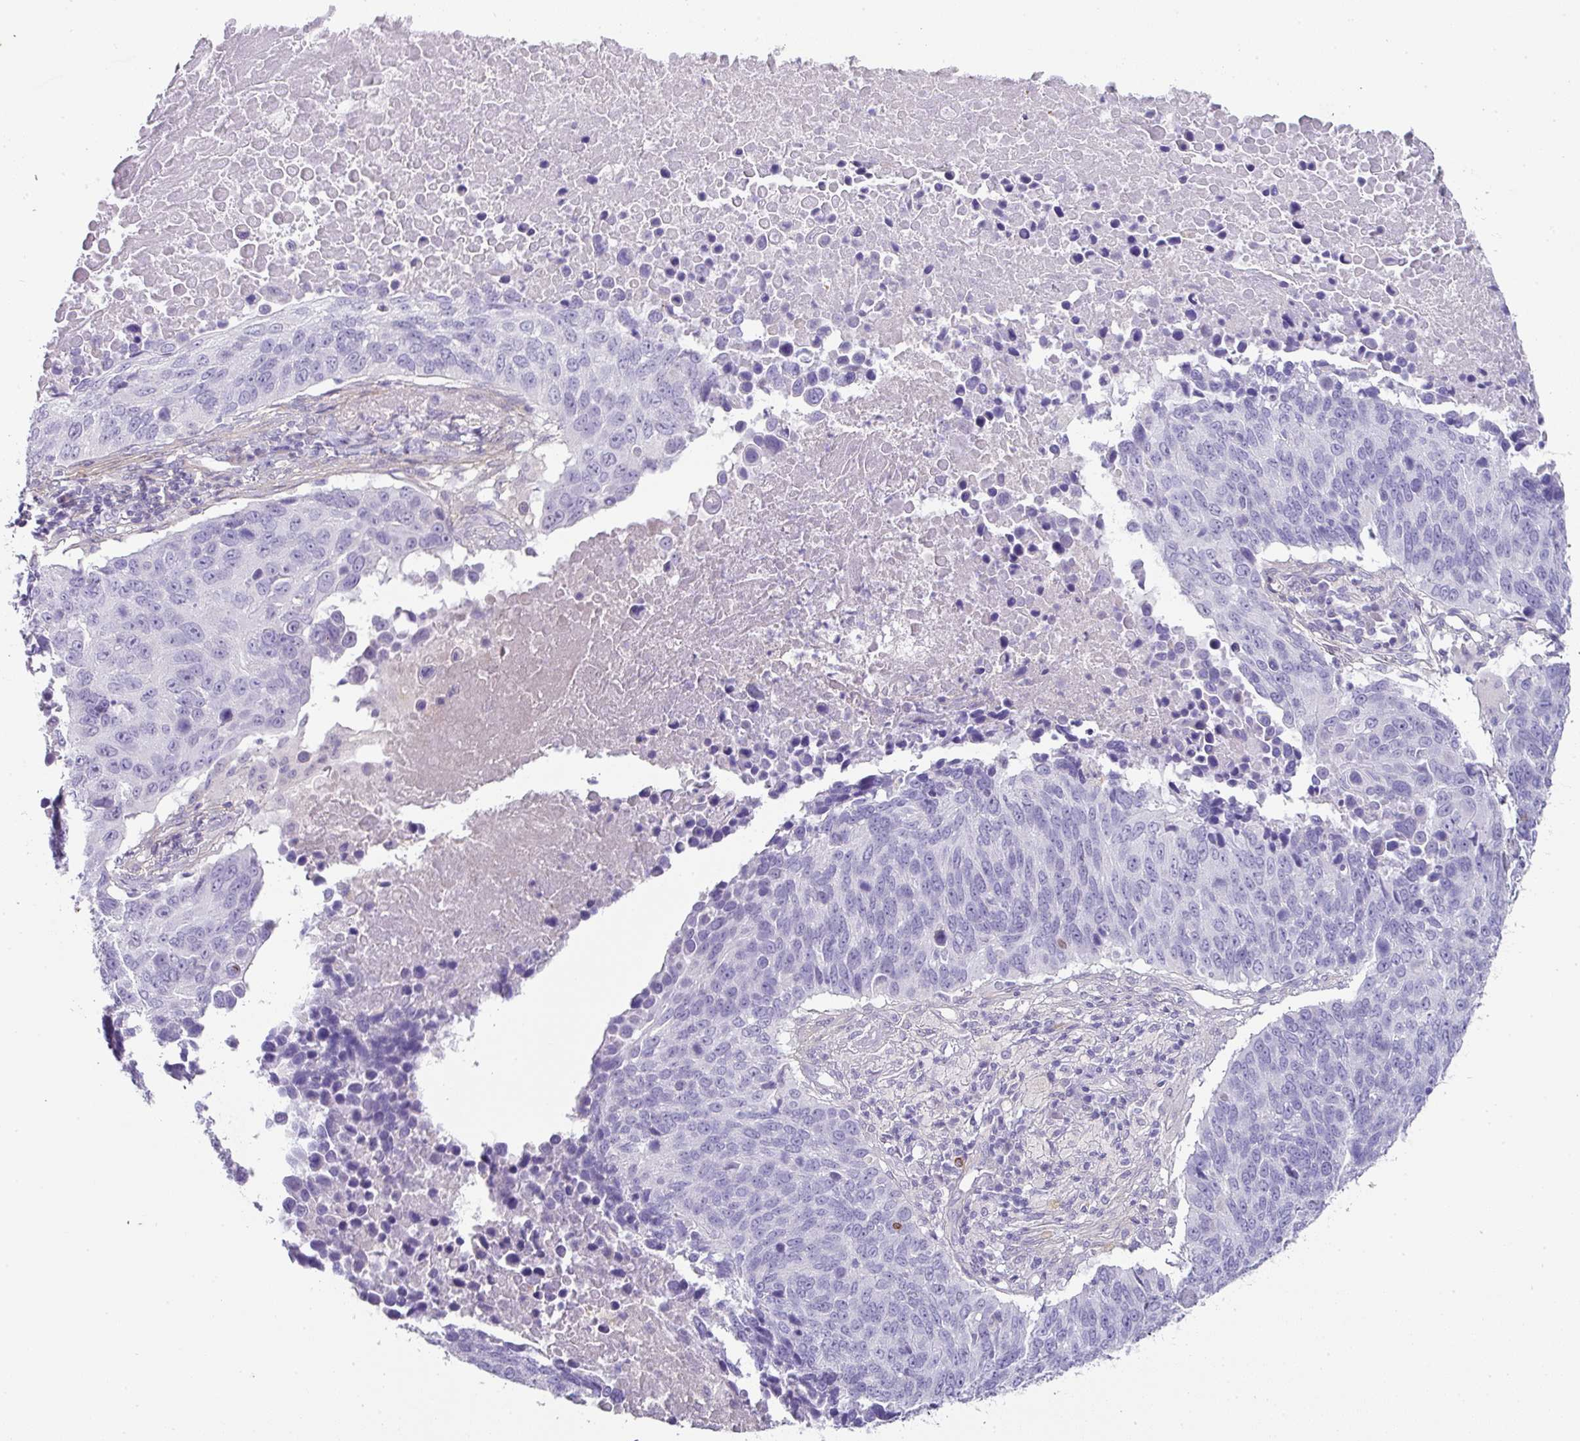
{"staining": {"intensity": "negative", "quantity": "none", "location": "none"}, "tissue": "lung cancer", "cell_type": "Tumor cells", "image_type": "cancer", "snomed": [{"axis": "morphology", "description": "Normal tissue, NOS"}, {"axis": "morphology", "description": "Squamous cell carcinoma, NOS"}, {"axis": "topography", "description": "Lymph node"}, {"axis": "topography", "description": "Lung"}], "caption": "Immunohistochemical staining of human lung cancer (squamous cell carcinoma) displays no significant expression in tumor cells.", "gene": "OR52N1", "patient": {"sex": "male", "age": 66}}